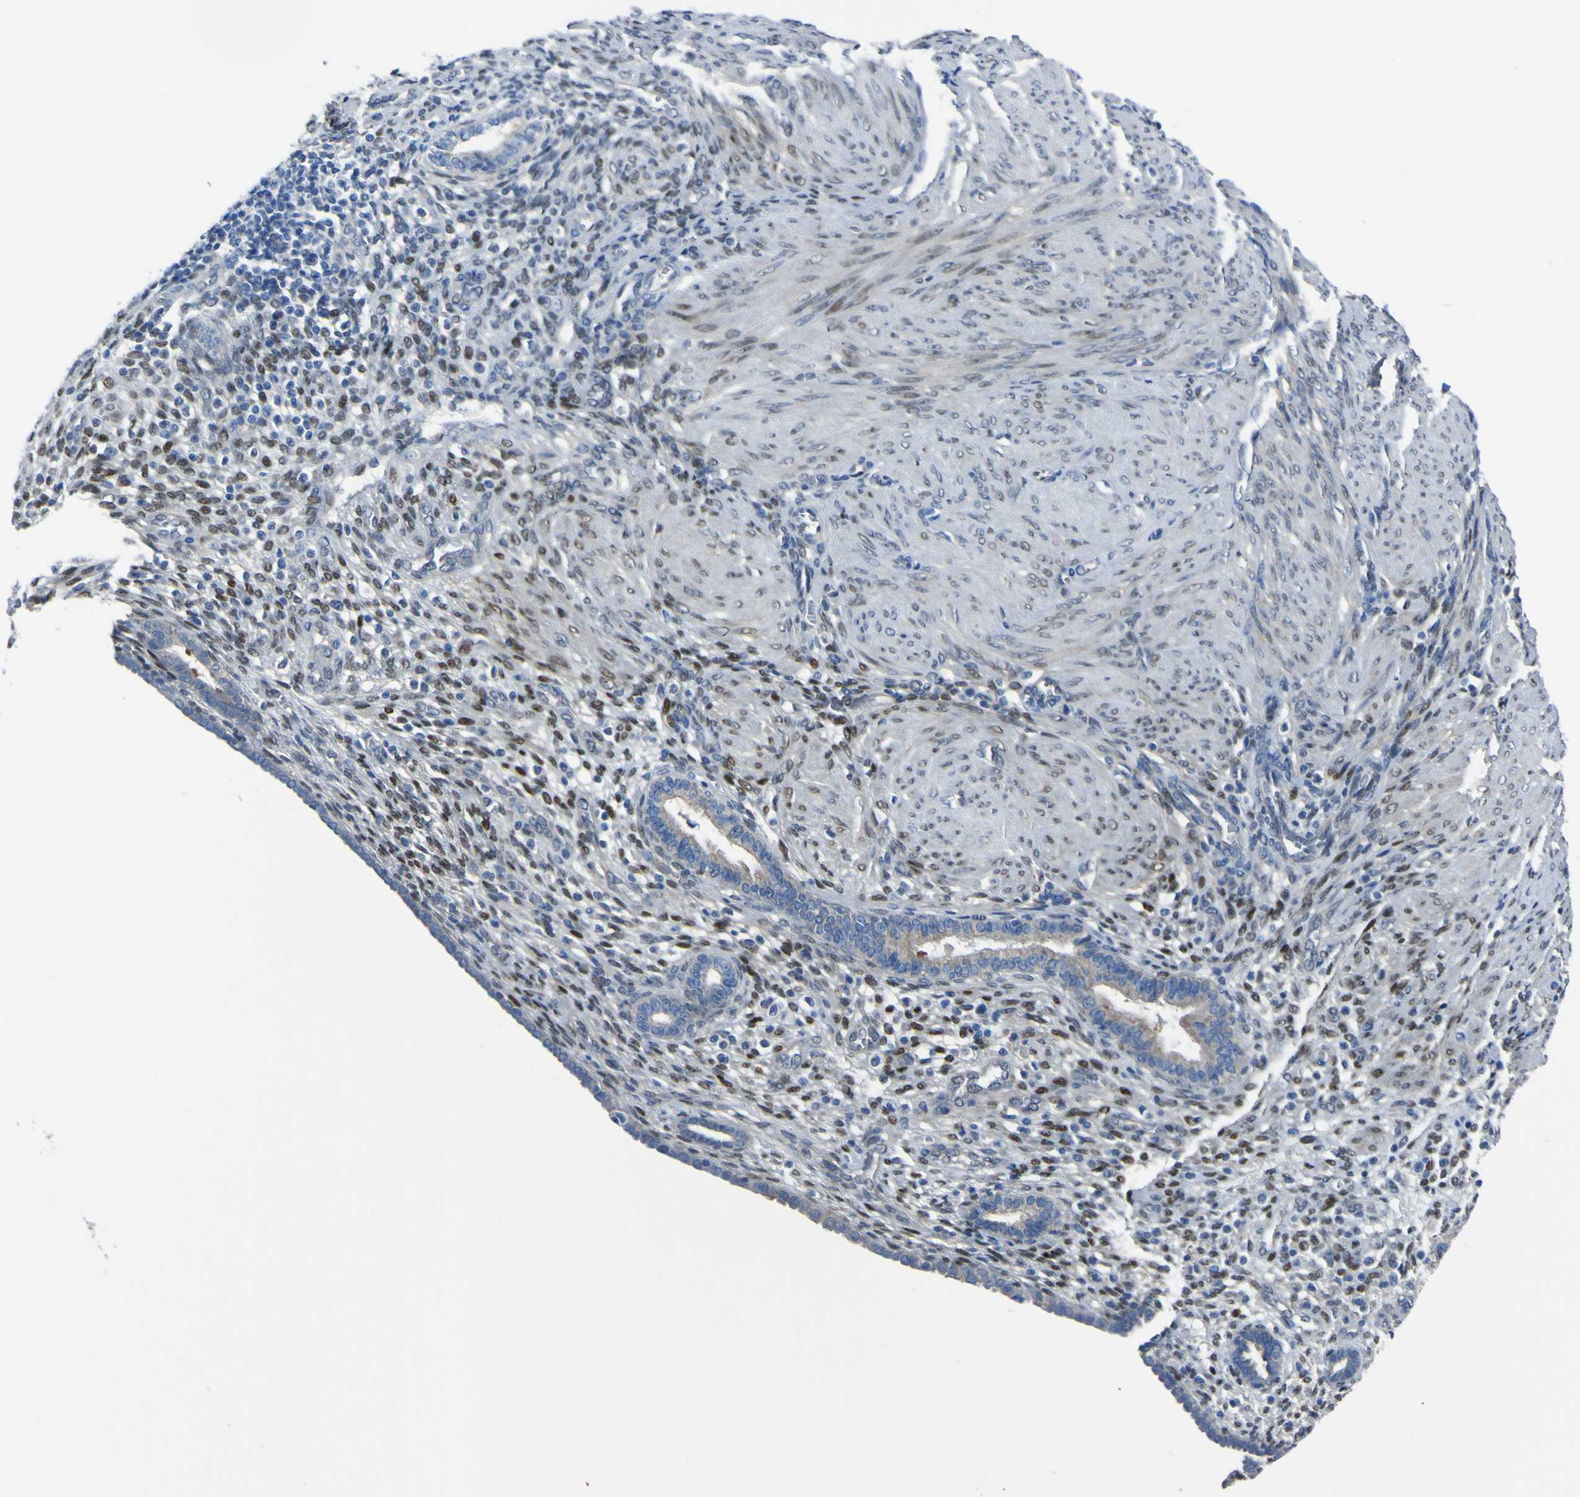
{"staining": {"intensity": "moderate", "quantity": "<25%", "location": "nuclear"}, "tissue": "endometrium", "cell_type": "Cells in endometrial stroma", "image_type": "normal", "snomed": [{"axis": "morphology", "description": "Normal tissue, NOS"}, {"axis": "topography", "description": "Endometrium"}], "caption": "Cells in endometrial stroma demonstrate moderate nuclear expression in about <25% of cells in normal endometrium.", "gene": "LRRN1", "patient": {"sex": "female", "age": 72}}